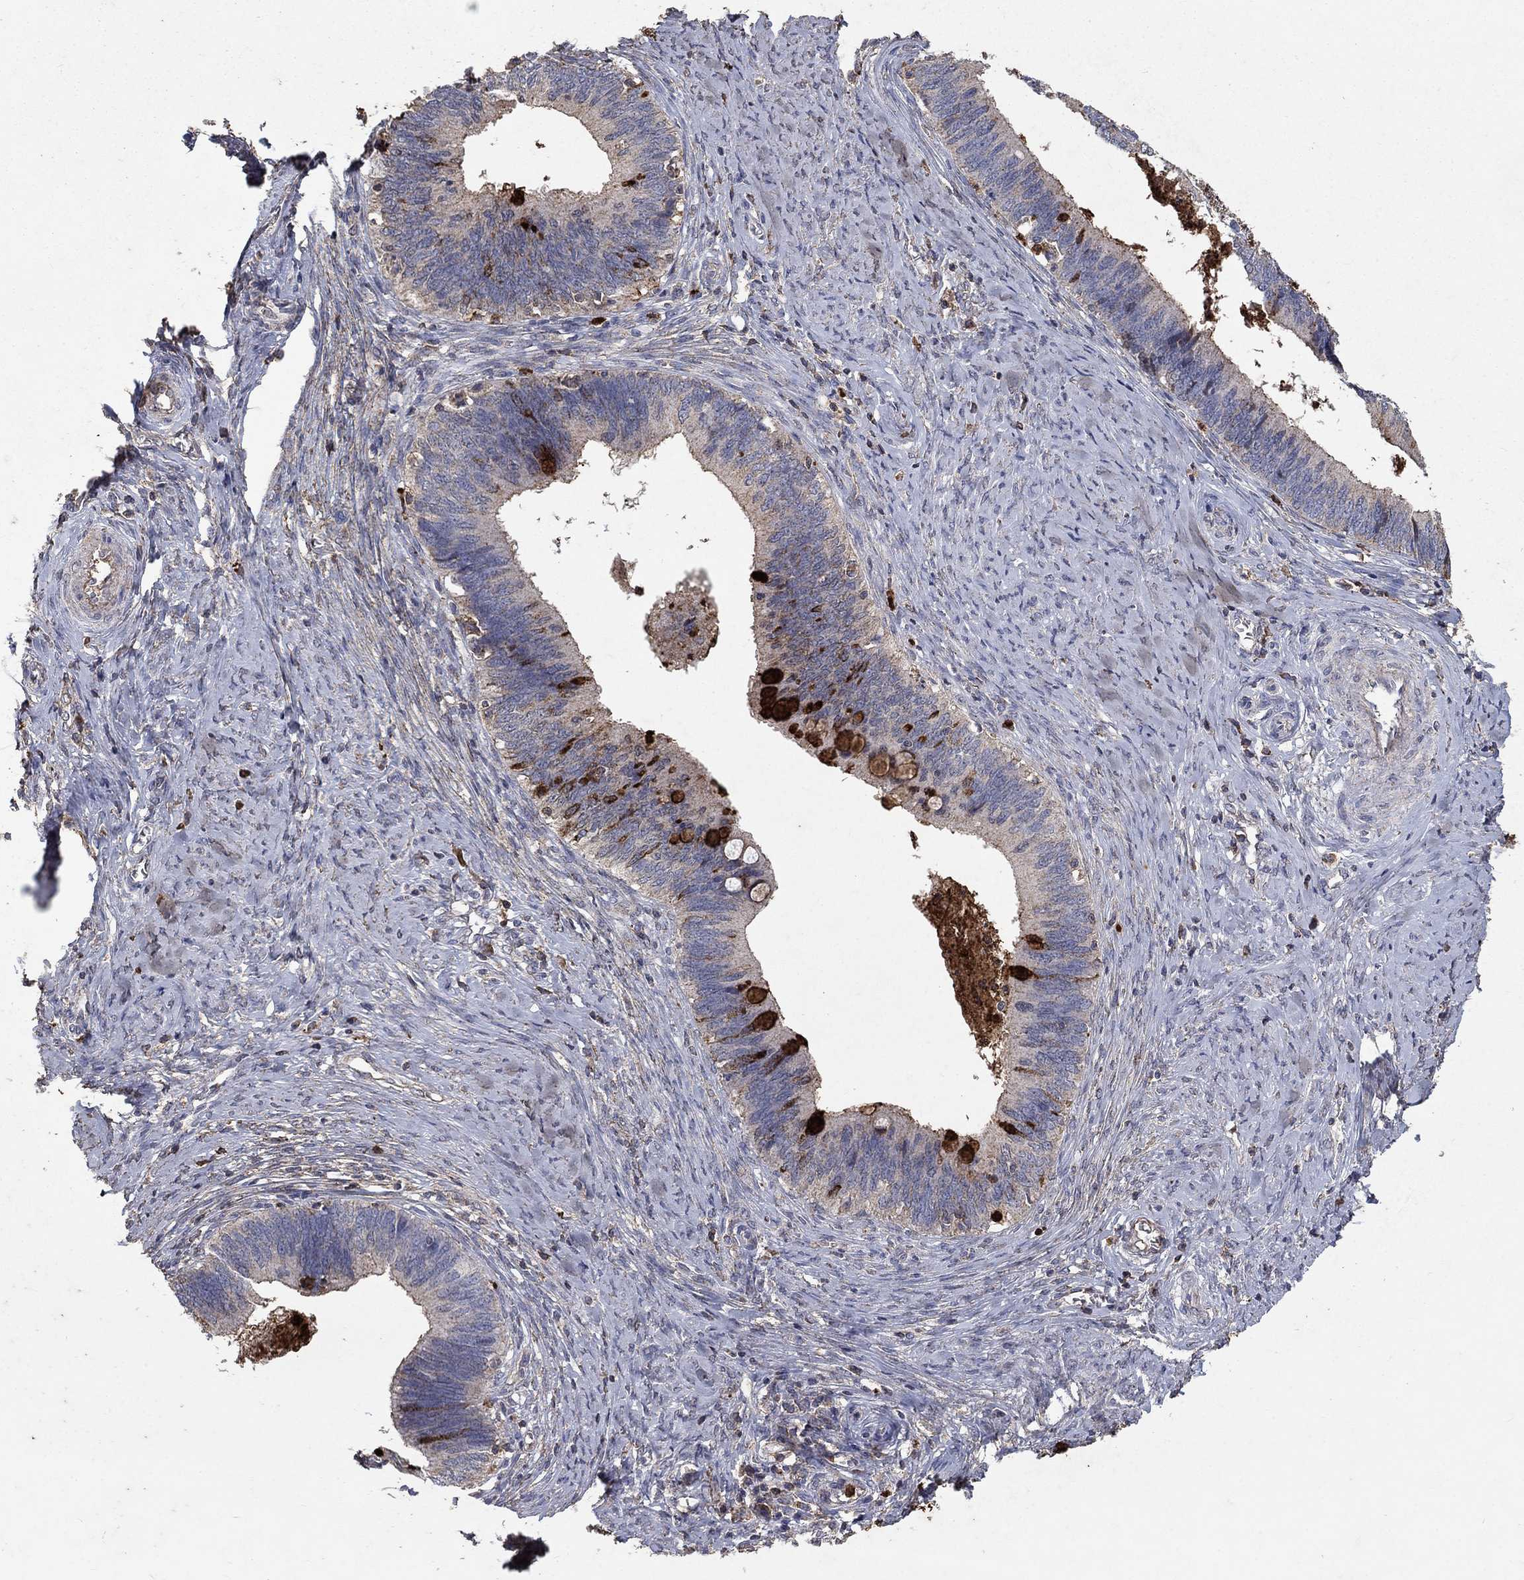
{"staining": {"intensity": "strong", "quantity": "<25%", "location": "cytoplasmic/membranous"}, "tissue": "cervical cancer", "cell_type": "Tumor cells", "image_type": "cancer", "snomed": [{"axis": "morphology", "description": "Adenocarcinoma, NOS"}, {"axis": "topography", "description": "Cervix"}], "caption": "A histopathology image of human adenocarcinoma (cervical) stained for a protein shows strong cytoplasmic/membranous brown staining in tumor cells.", "gene": "CD24", "patient": {"sex": "female", "age": 42}}